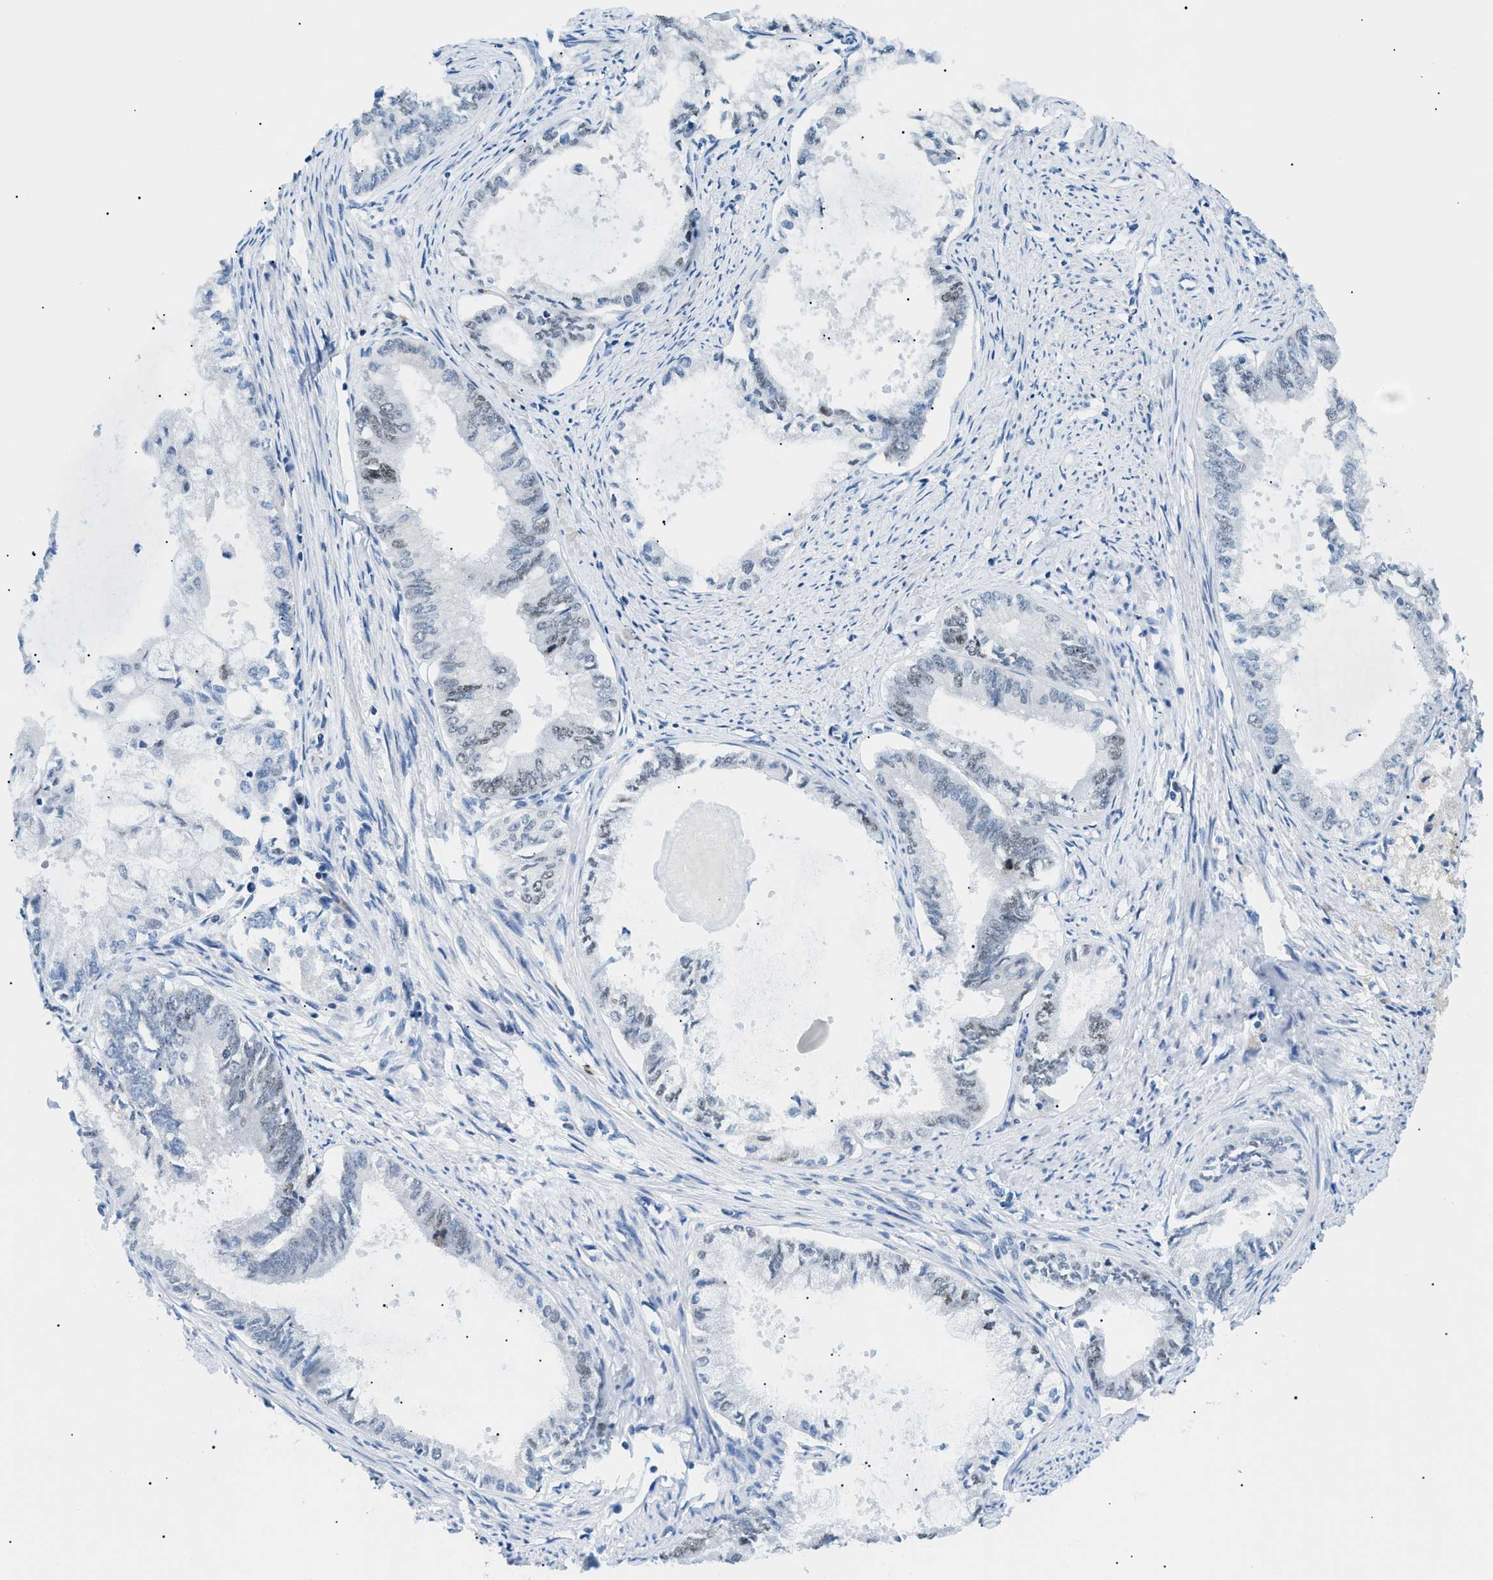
{"staining": {"intensity": "weak", "quantity": "<25%", "location": "nuclear"}, "tissue": "endometrial cancer", "cell_type": "Tumor cells", "image_type": "cancer", "snomed": [{"axis": "morphology", "description": "Adenocarcinoma, NOS"}, {"axis": "topography", "description": "Endometrium"}], "caption": "DAB (3,3'-diaminobenzidine) immunohistochemical staining of human endometrial adenocarcinoma exhibits no significant staining in tumor cells.", "gene": "SMARCC1", "patient": {"sex": "female", "age": 86}}